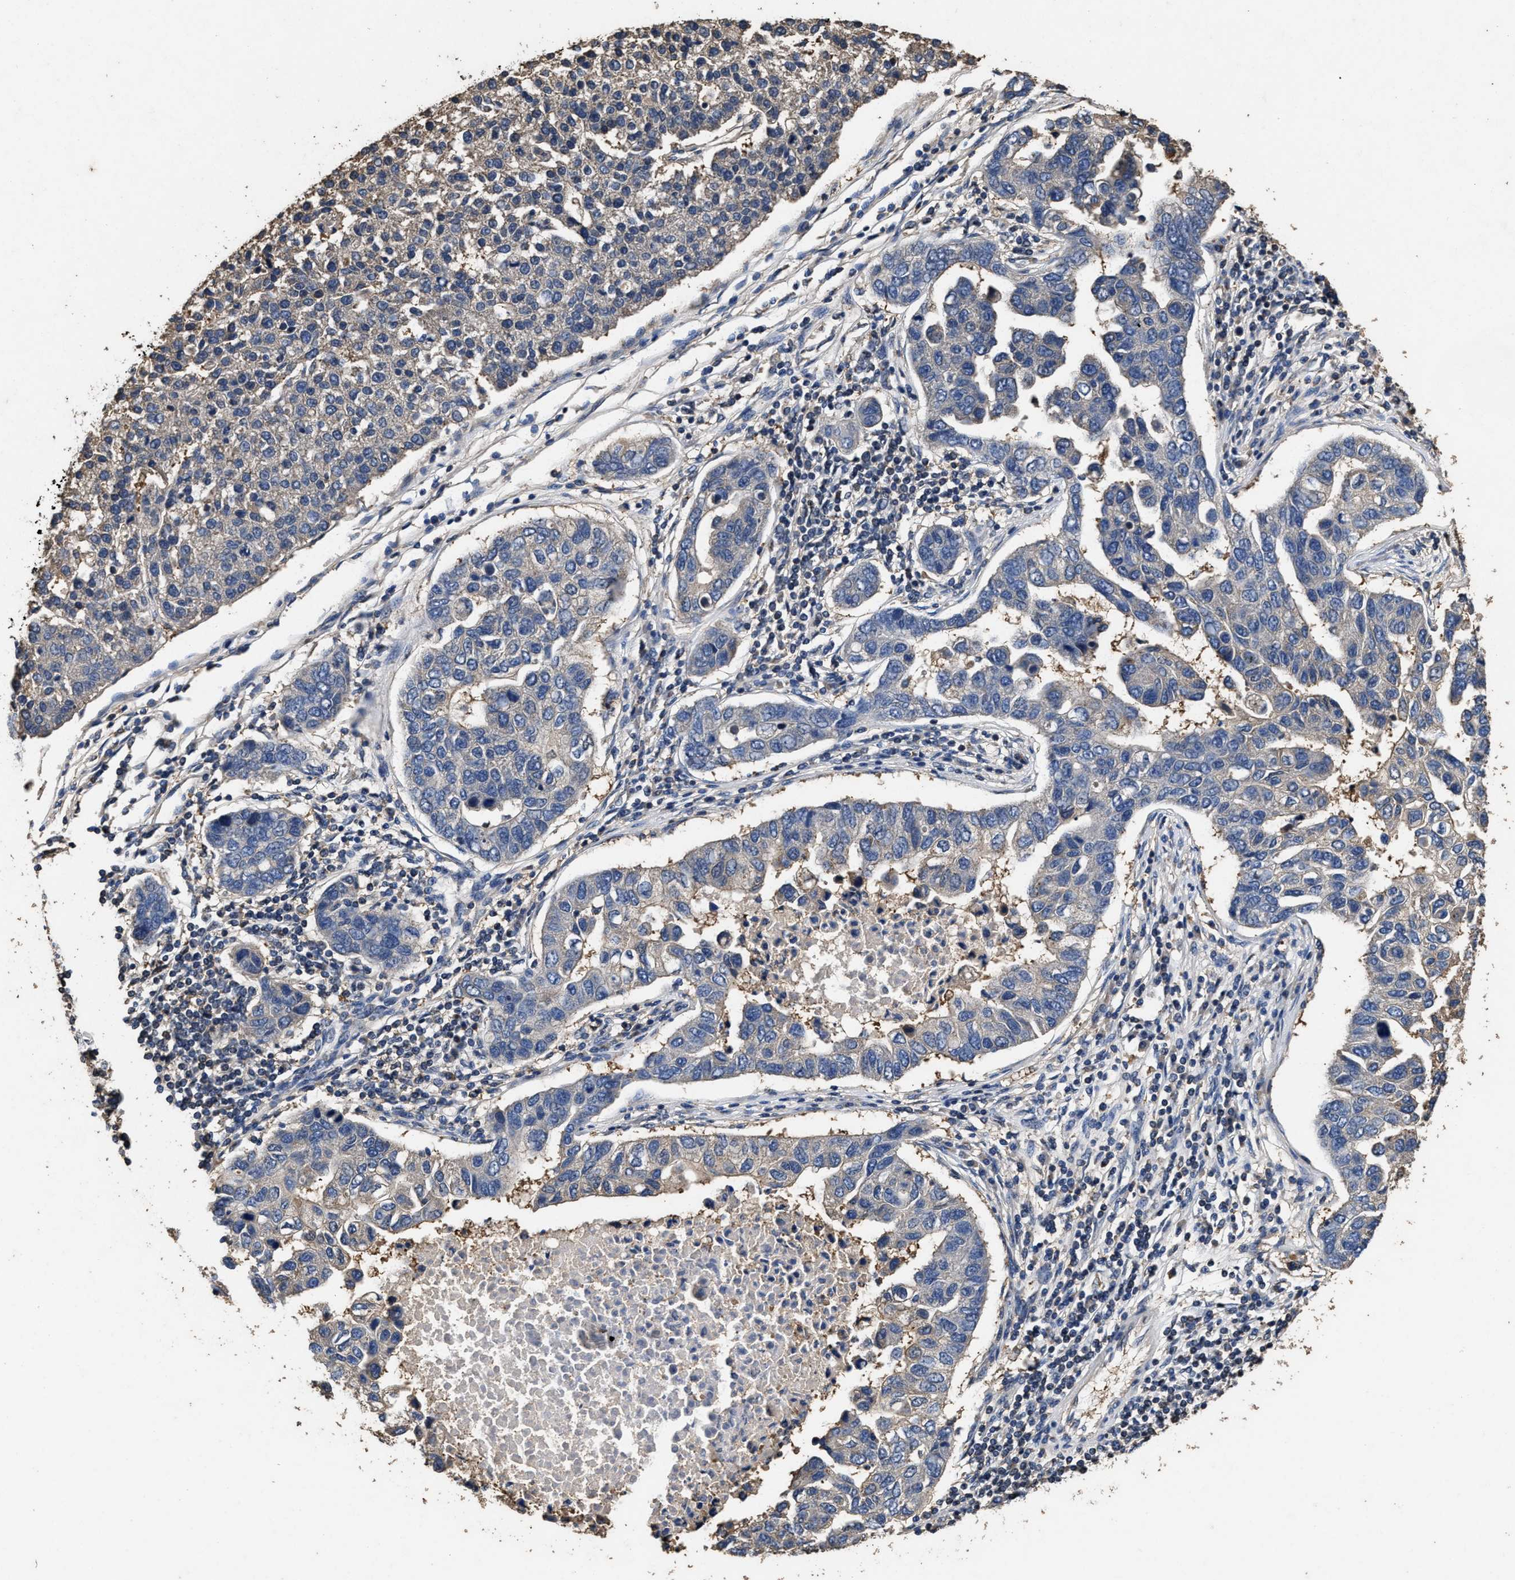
{"staining": {"intensity": "negative", "quantity": "none", "location": "none"}, "tissue": "pancreatic cancer", "cell_type": "Tumor cells", "image_type": "cancer", "snomed": [{"axis": "morphology", "description": "Adenocarcinoma, NOS"}, {"axis": "topography", "description": "Pancreas"}], "caption": "The IHC micrograph has no significant positivity in tumor cells of adenocarcinoma (pancreatic) tissue.", "gene": "TPST2", "patient": {"sex": "female", "age": 61}}